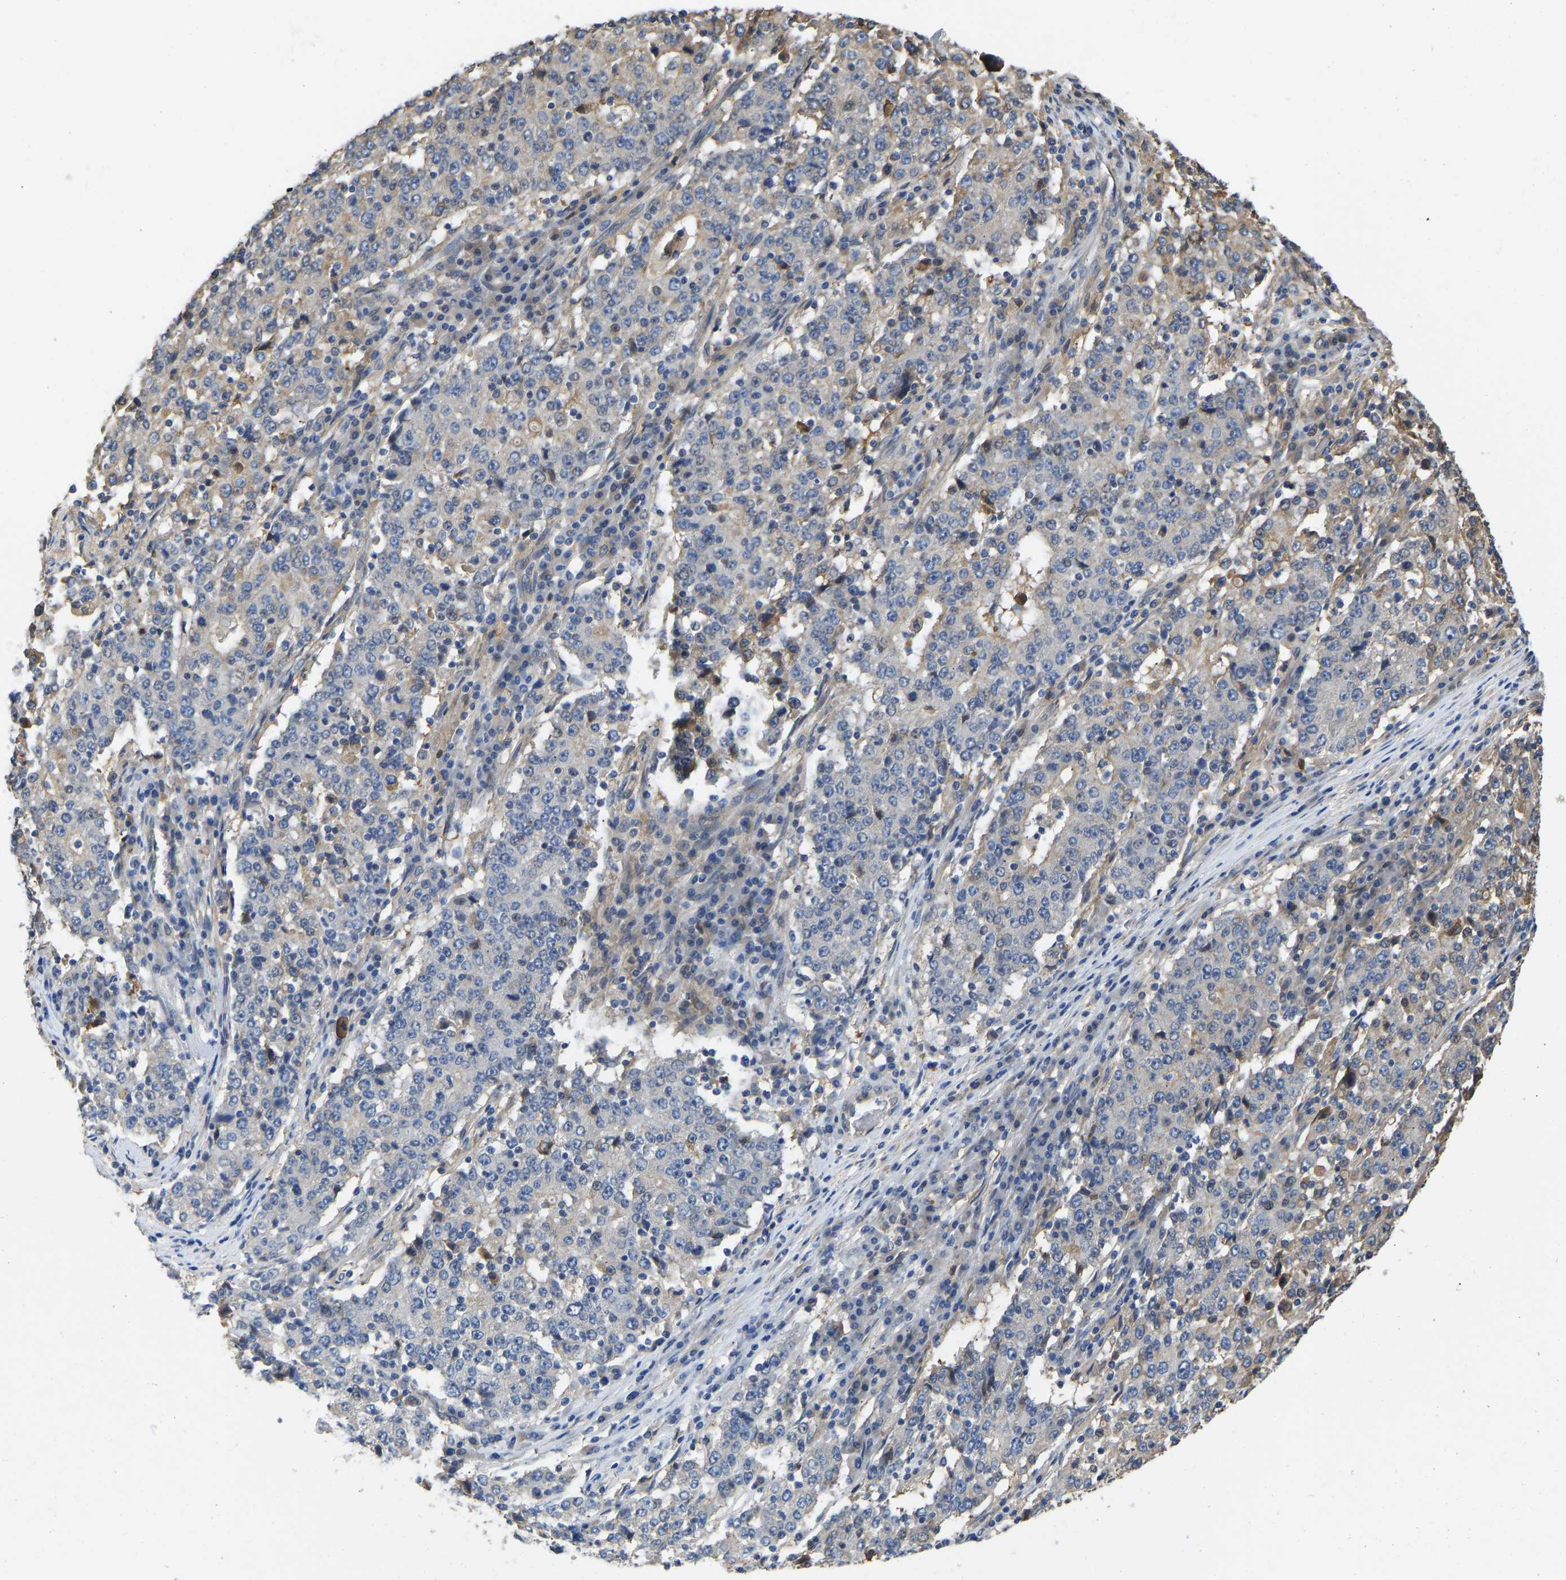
{"staining": {"intensity": "weak", "quantity": "<25%", "location": "cytoplasmic/membranous"}, "tissue": "stomach cancer", "cell_type": "Tumor cells", "image_type": "cancer", "snomed": [{"axis": "morphology", "description": "Adenocarcinoma, NOS"}, {"axis": "topography", "description": "Stomach"}], "caption": "This is a histopathology image of IHC staining of stomach cancer, which shows no staining in tumor cells.", "gene": "ELMO2", "patient": {"sex": "male", "age": 59}}